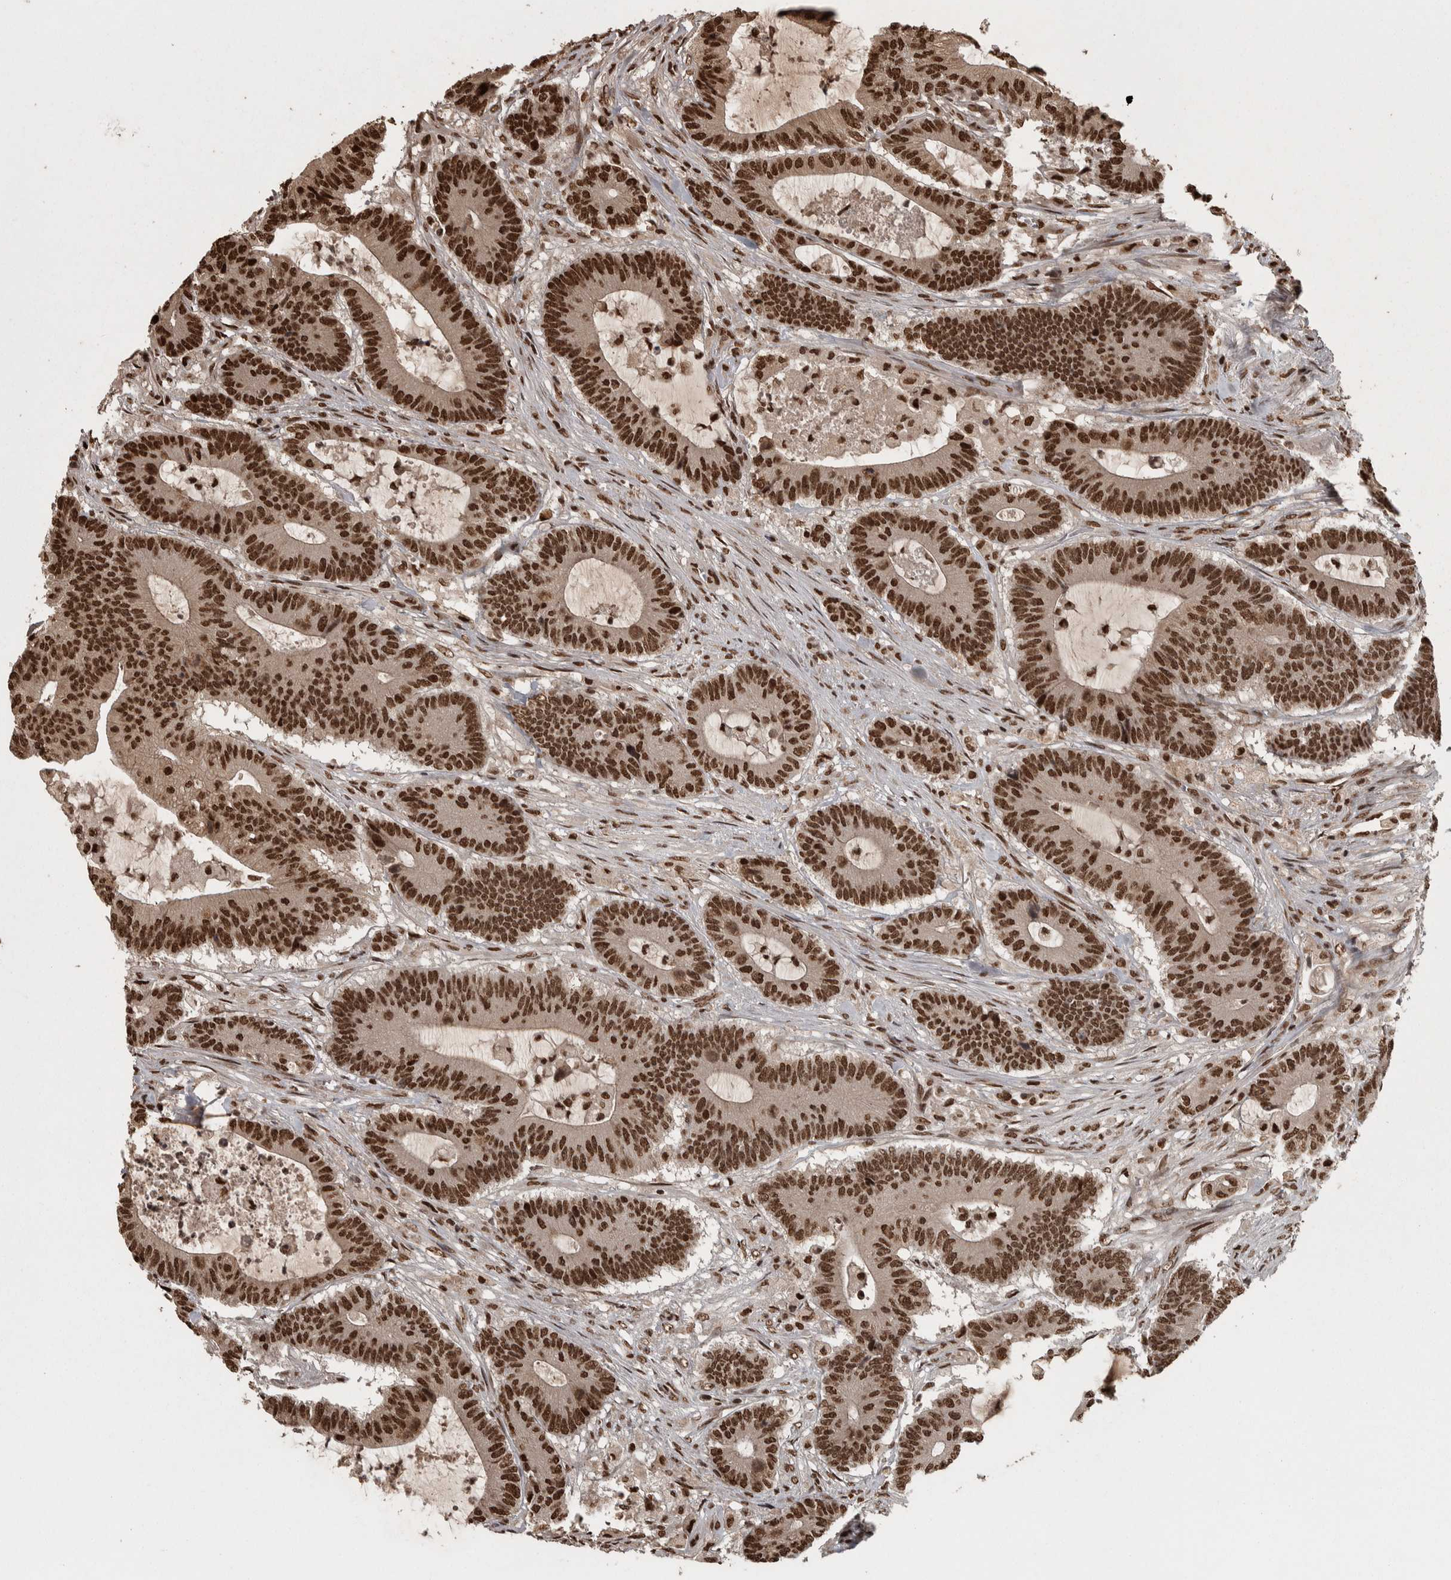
{"staining": {"intensity": "strong", "quantity": ">75%", "location": "nuclear"}, "tissue": "colorectal cancer", "cell_type": "Tumor cells", "image_type": "cancer", "snomed": [{"axis": "morphology", "description": "Adenocarcinoma, NOS"}, {"axis": "topography", "description": "Colon"}], "caption": "A high amount of strong nuclear staining is appreciated in about >75% of tumor cells in colorectal cancer (adenocarcinoma) tissue.", "gene": "ZFHX4", "patient": {"sex": "female", "age": 84}}